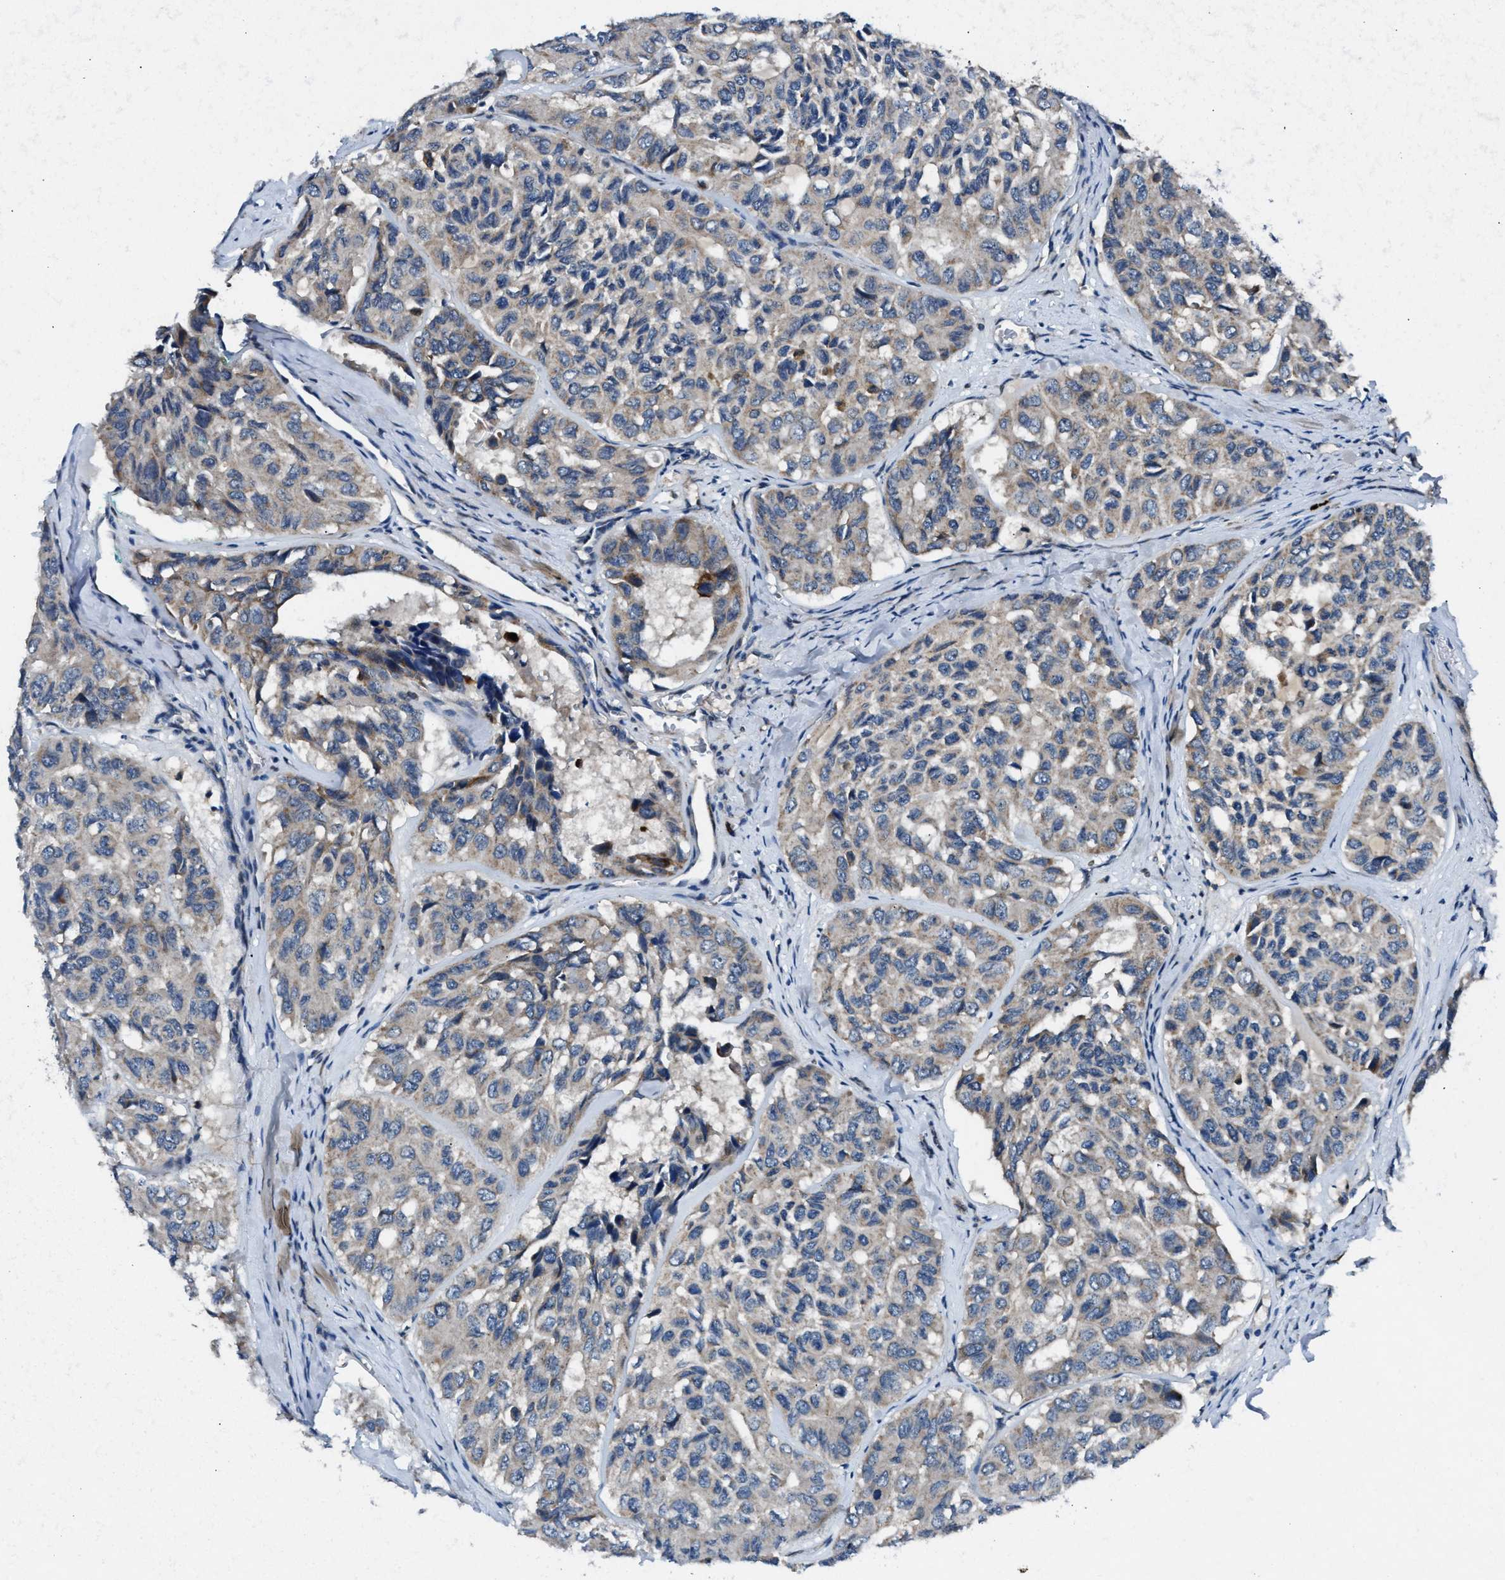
{"staining": {"intensity": "weak", "quantity": "<25%", "location": "cytoplasmic/membranous"}, "tissue": "head and neck cancer", "cell_type": "Tumor cells", "image_type": "cancer", "snomed": [{"axis": "morphology", "description": "Adenocarcinoma, NOS"}, {"axis": "topography", "description": "Salivary gland, NOS"}, {"axis": "topography", "description": "Head-Neck"}], "caption": "Tumor cells show no significant expression in adenocarcinoma (head and neck). The staining was performed using DAB to visualize the protein expression in brown, while the nuclei were stained in blue with hematoxylin (Magnification: 20x).", "gene": "FAM221A", "patient": {"sex": "female", "age": 76}}